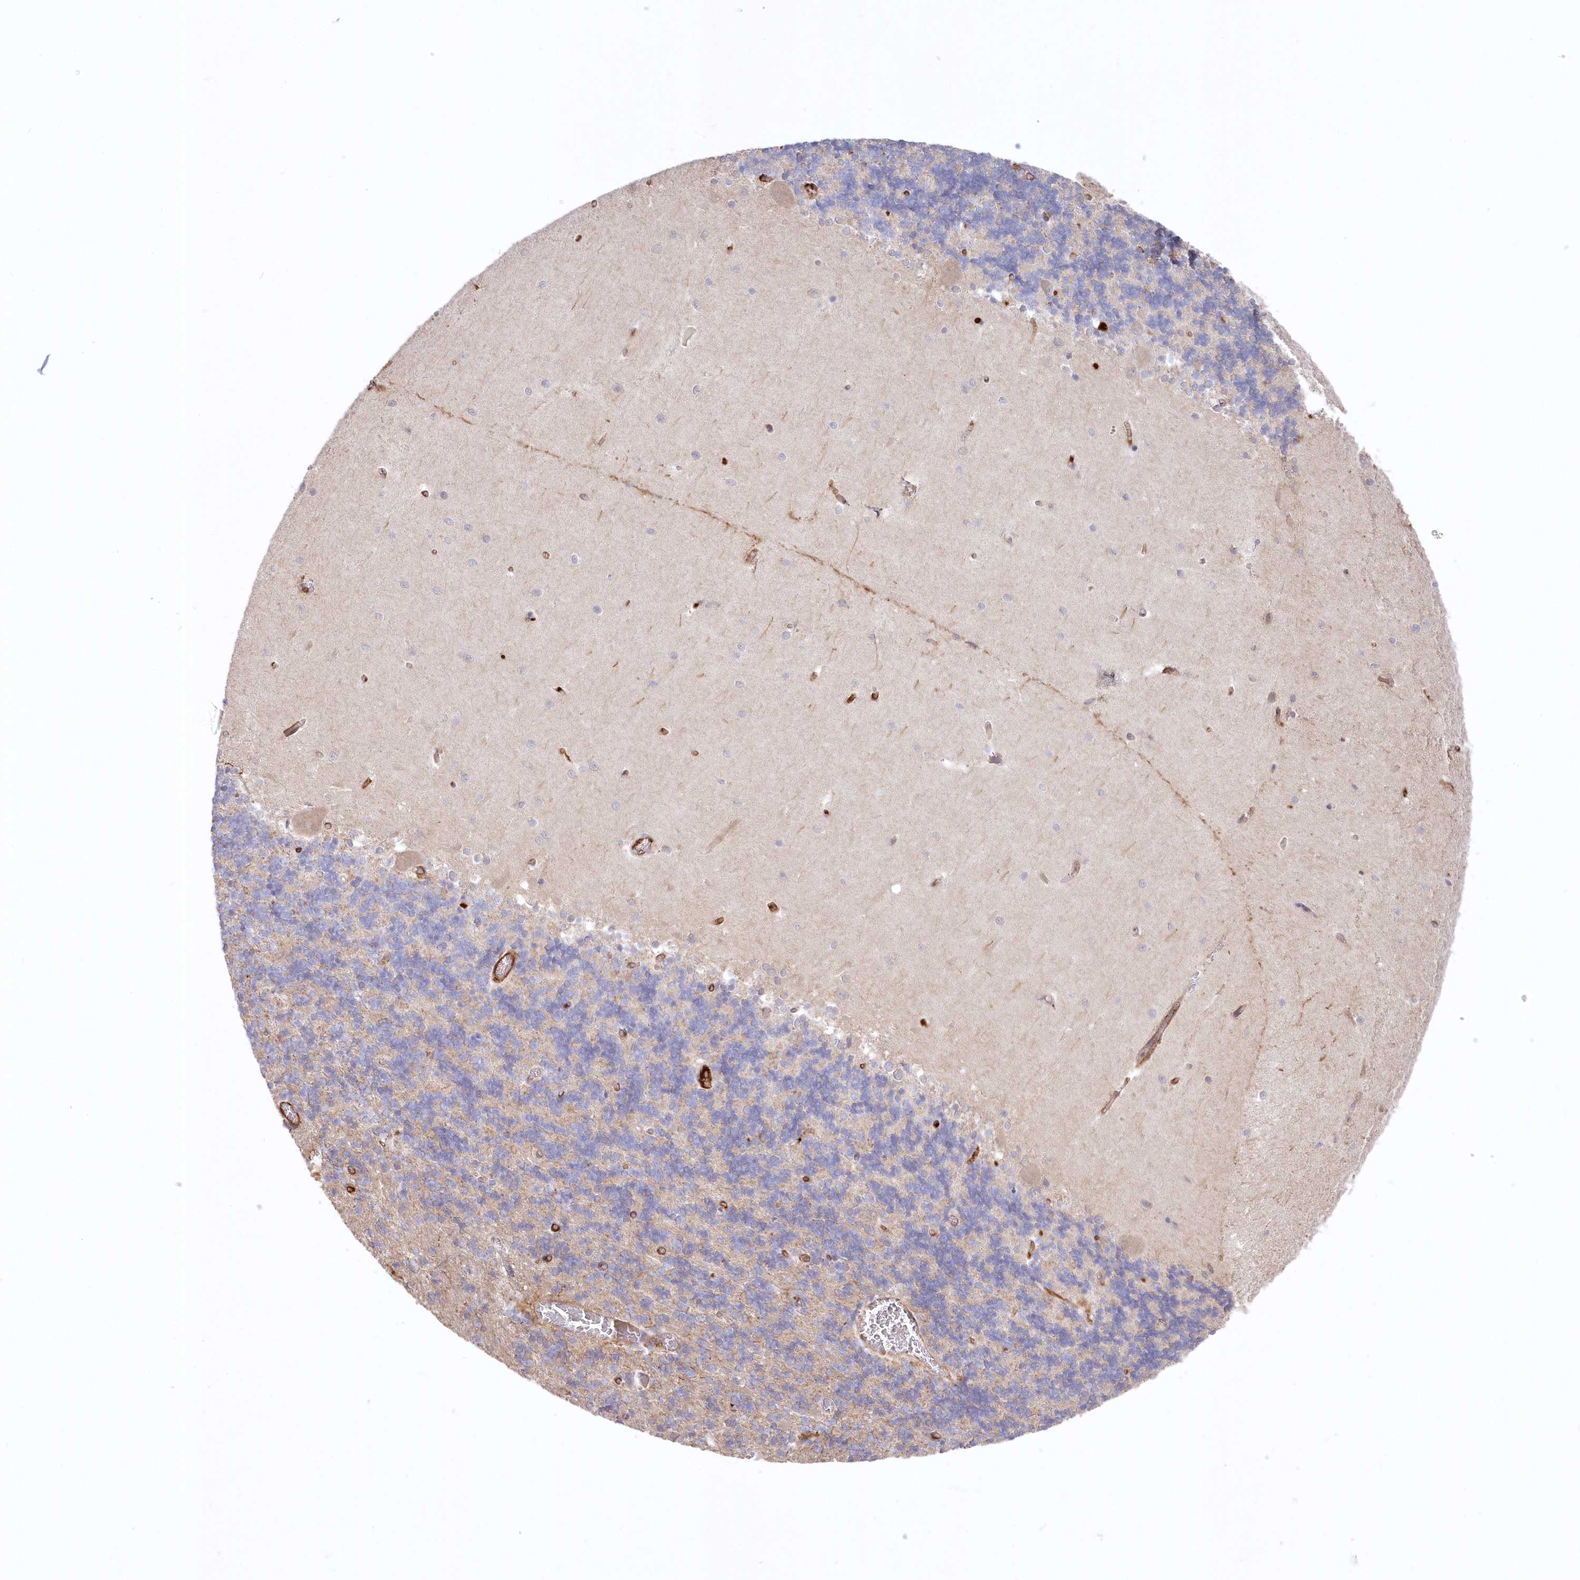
{"staining": {"intensity": "weak", "quantity": "<25%", "location": "cytoplasmic/membranous"}, "tissue": "cerebellum", "cell_type": "Cells in granular layer", "image_type": "normal", "snomed": [{"axis": "morphology", "description": "Normal tissue, NOS"}, {"axis": "topography", "description": "Cerebellum"}], "caption": "An IHC photomicrograph of benign cerebellum is shown. There is no staining in cells in granular layer of cerebellum.", "gene": "WBP1L", "patient": {"sex": "male", "age": 37}}